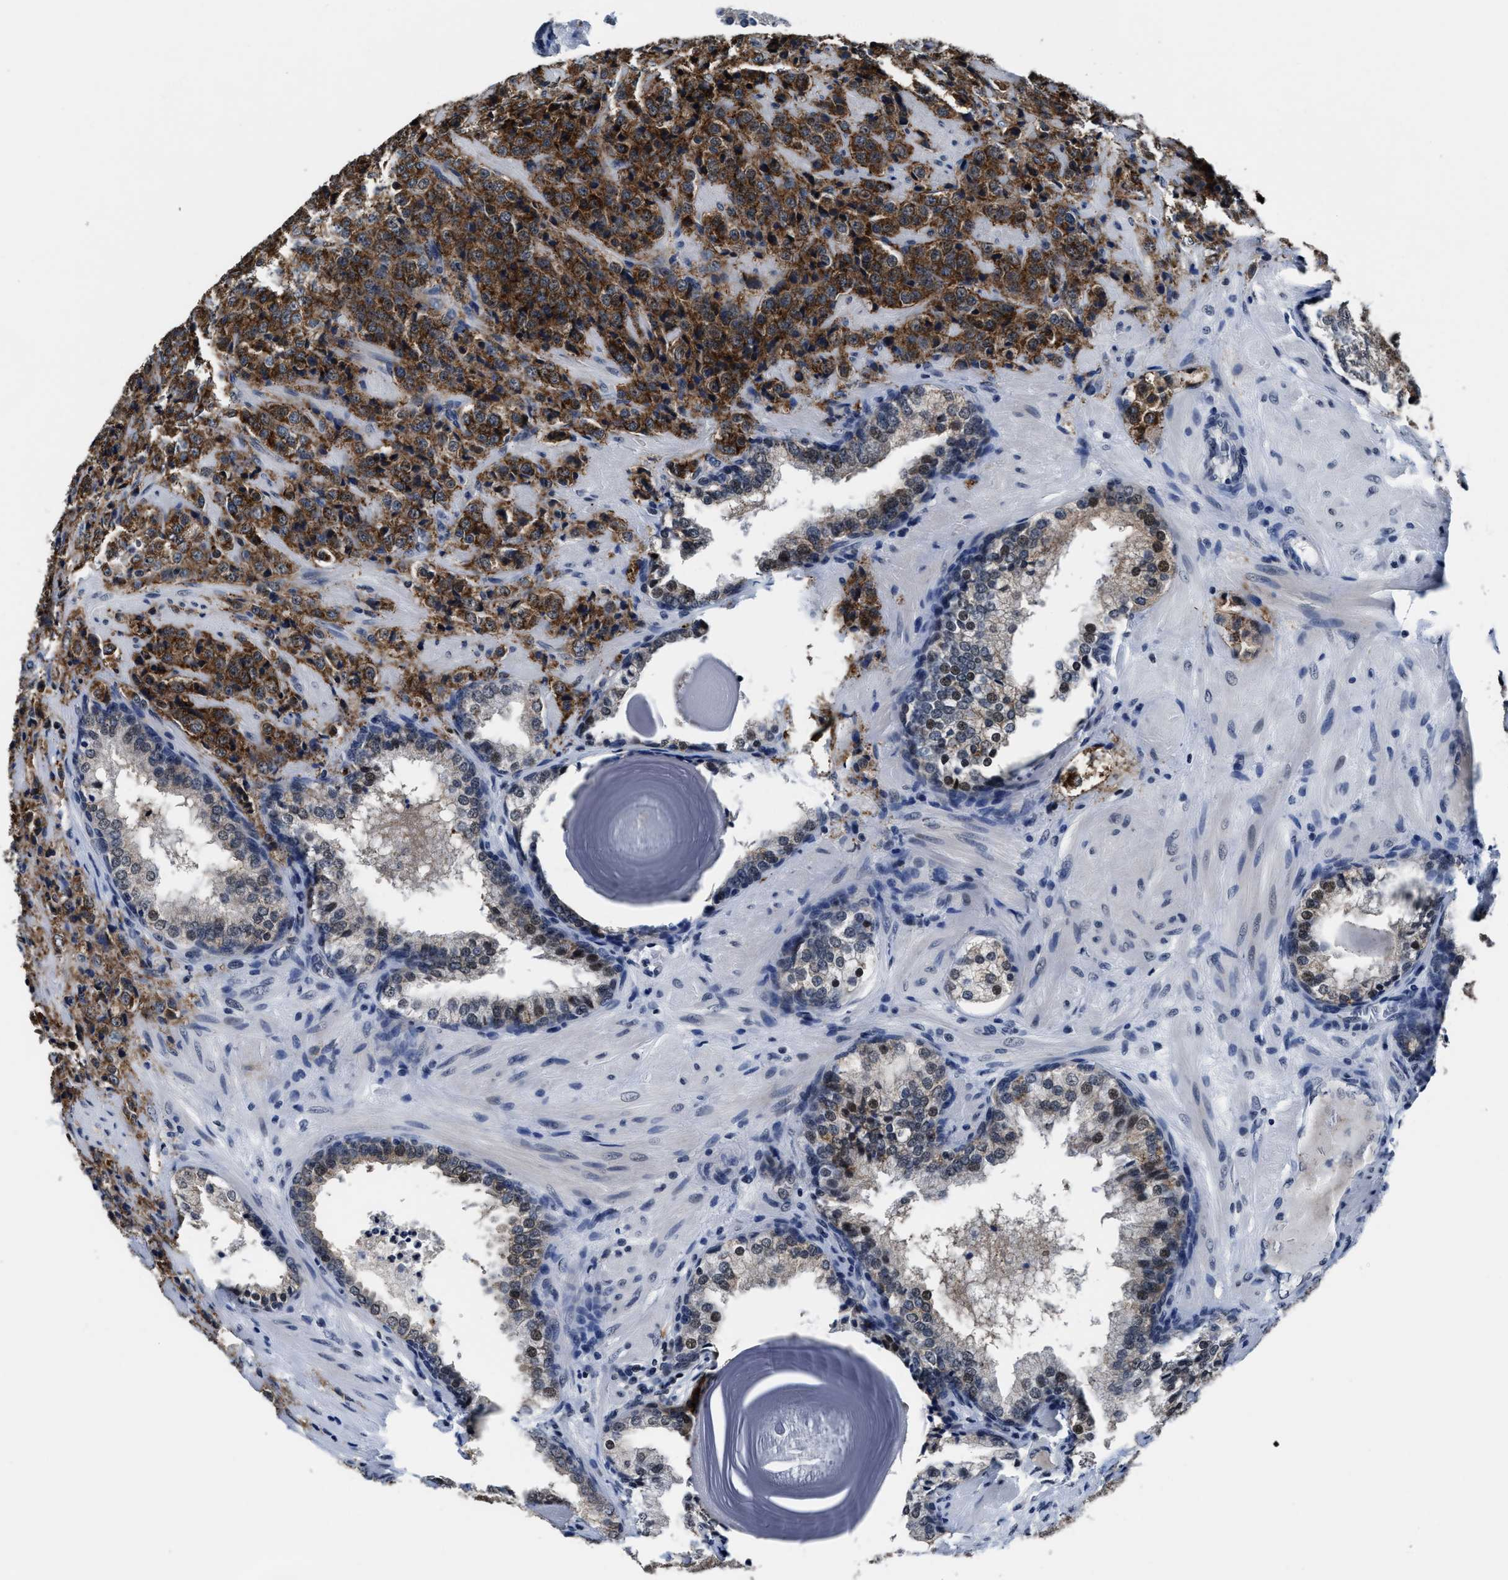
{"staining": {"intensity": "strong", "quantity": ">75%", "location": "cytoplasmic/membranous"}, "tissue": "prostate cancer", "cell_type": "Tumor cells", "image_type": "cancer", "snomed": [{"axis": "morphology", "description": "Adenocarcinoma, Medium grade"}, {"axis": "topography", "description": "Prostate"}], "caption": "Immunohistochemistry (IHC) staining of prostate adenocarcinoma (medium-grade), which displays high levels of strong cytoplasmic/membranous staining in about >75% of tumor cells indicating strong cytoplasmic/membranous protein expression. The staining was performed using DAB (3,3'-diaminobenzidine) (brown) for protein detection and nuclei were counterstained in hematoxylin (blue).", "gene": "MARCKSL1", "patient": {"sex": "male", "age": 70}}